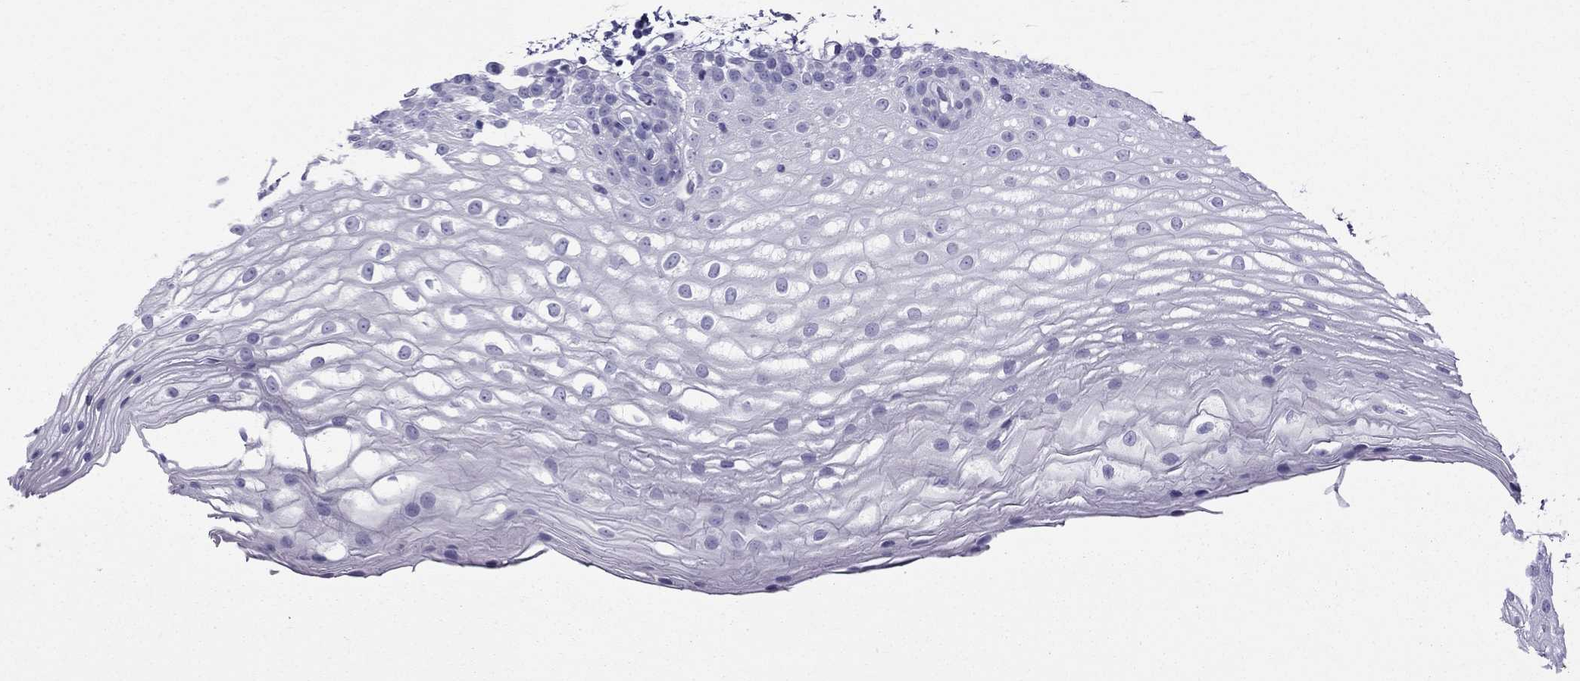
{"staining": {"intensity": "negative", "quantity": "none", "location": "none"}, "tissue": "oral mucosa", "cell_type": "Squamous epithelial cells", "image_type": "normal", "snomed": [{"axis": "morphology", "description": "Normal tissue, NOS"}, {"axis": "topography", "description": "Oral tissue"}], "caption": "This is a photomicrograph of immunohistochemistry staining of benign oral mucosa, which shows no expression in squamous epithelial cells.", "gene": "TFF3", "patient": {"sex": "male", "age": 72}}